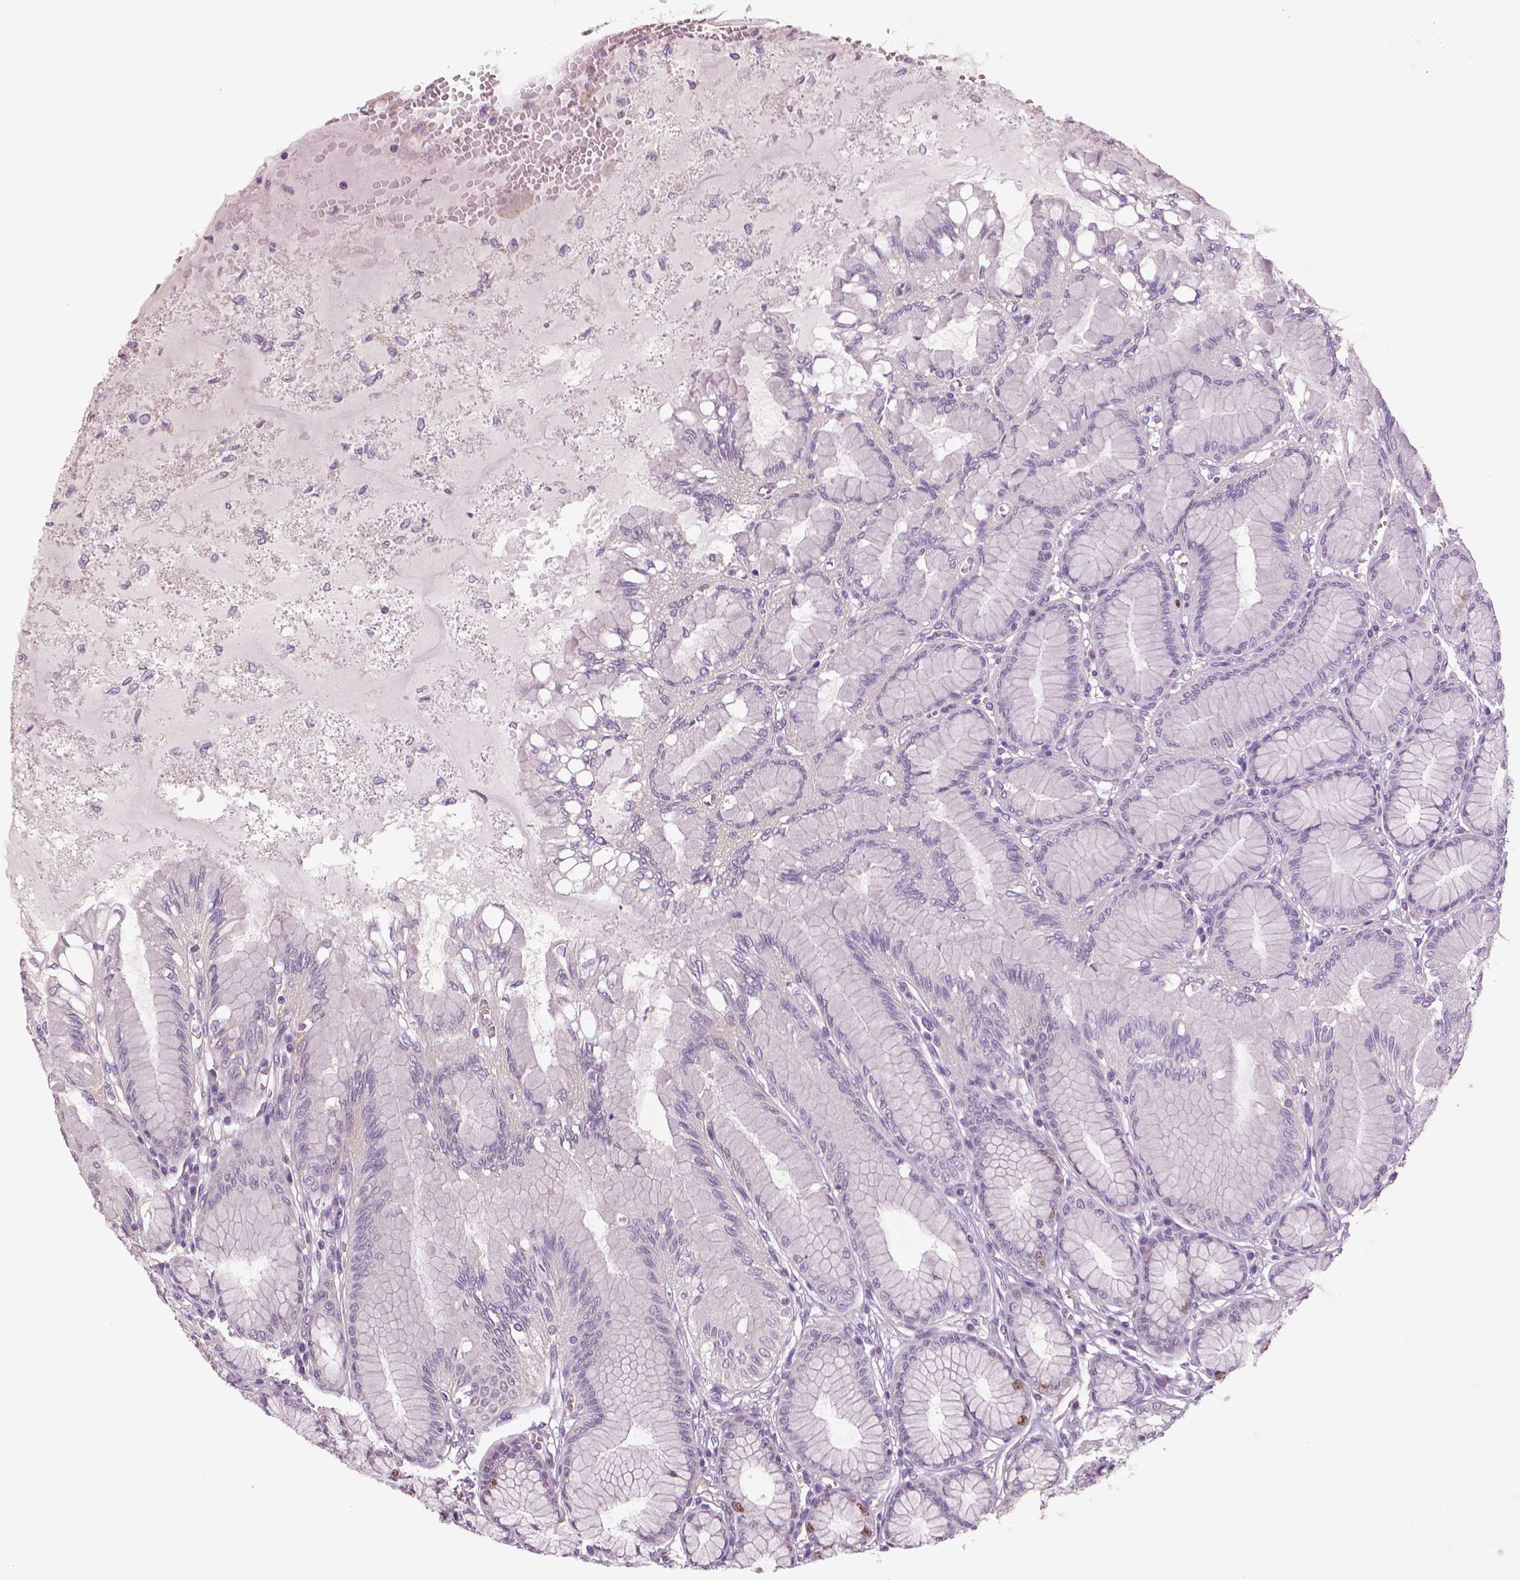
{"staining": {"intensity": "weak", "quantity": "<25%", "location": "cytoplasmic/membranous,nuclear"}, "tissue": "stomach", "cell_type": "Glandular cells", "image_type": "normal", "snomed": [{"axis": "morphology", "description": "Normal tissue, NOS"}, {"axis": "topography", "description": "Stomach"}, {"axis": "topography", "description": "Stomach, lower"}], "caption": "DAB (3,3'-diaminobenzidine) immunohistochemical staining of benign stomach displays no significant staining in glandular cells. (Stains: DAB immunohistochemistry with hematoxylin counter stain, Microscopy: brightfield microscopy at high magnification).", "gene": "MKI67", "patient": {"sex": "male", "age": 76}}